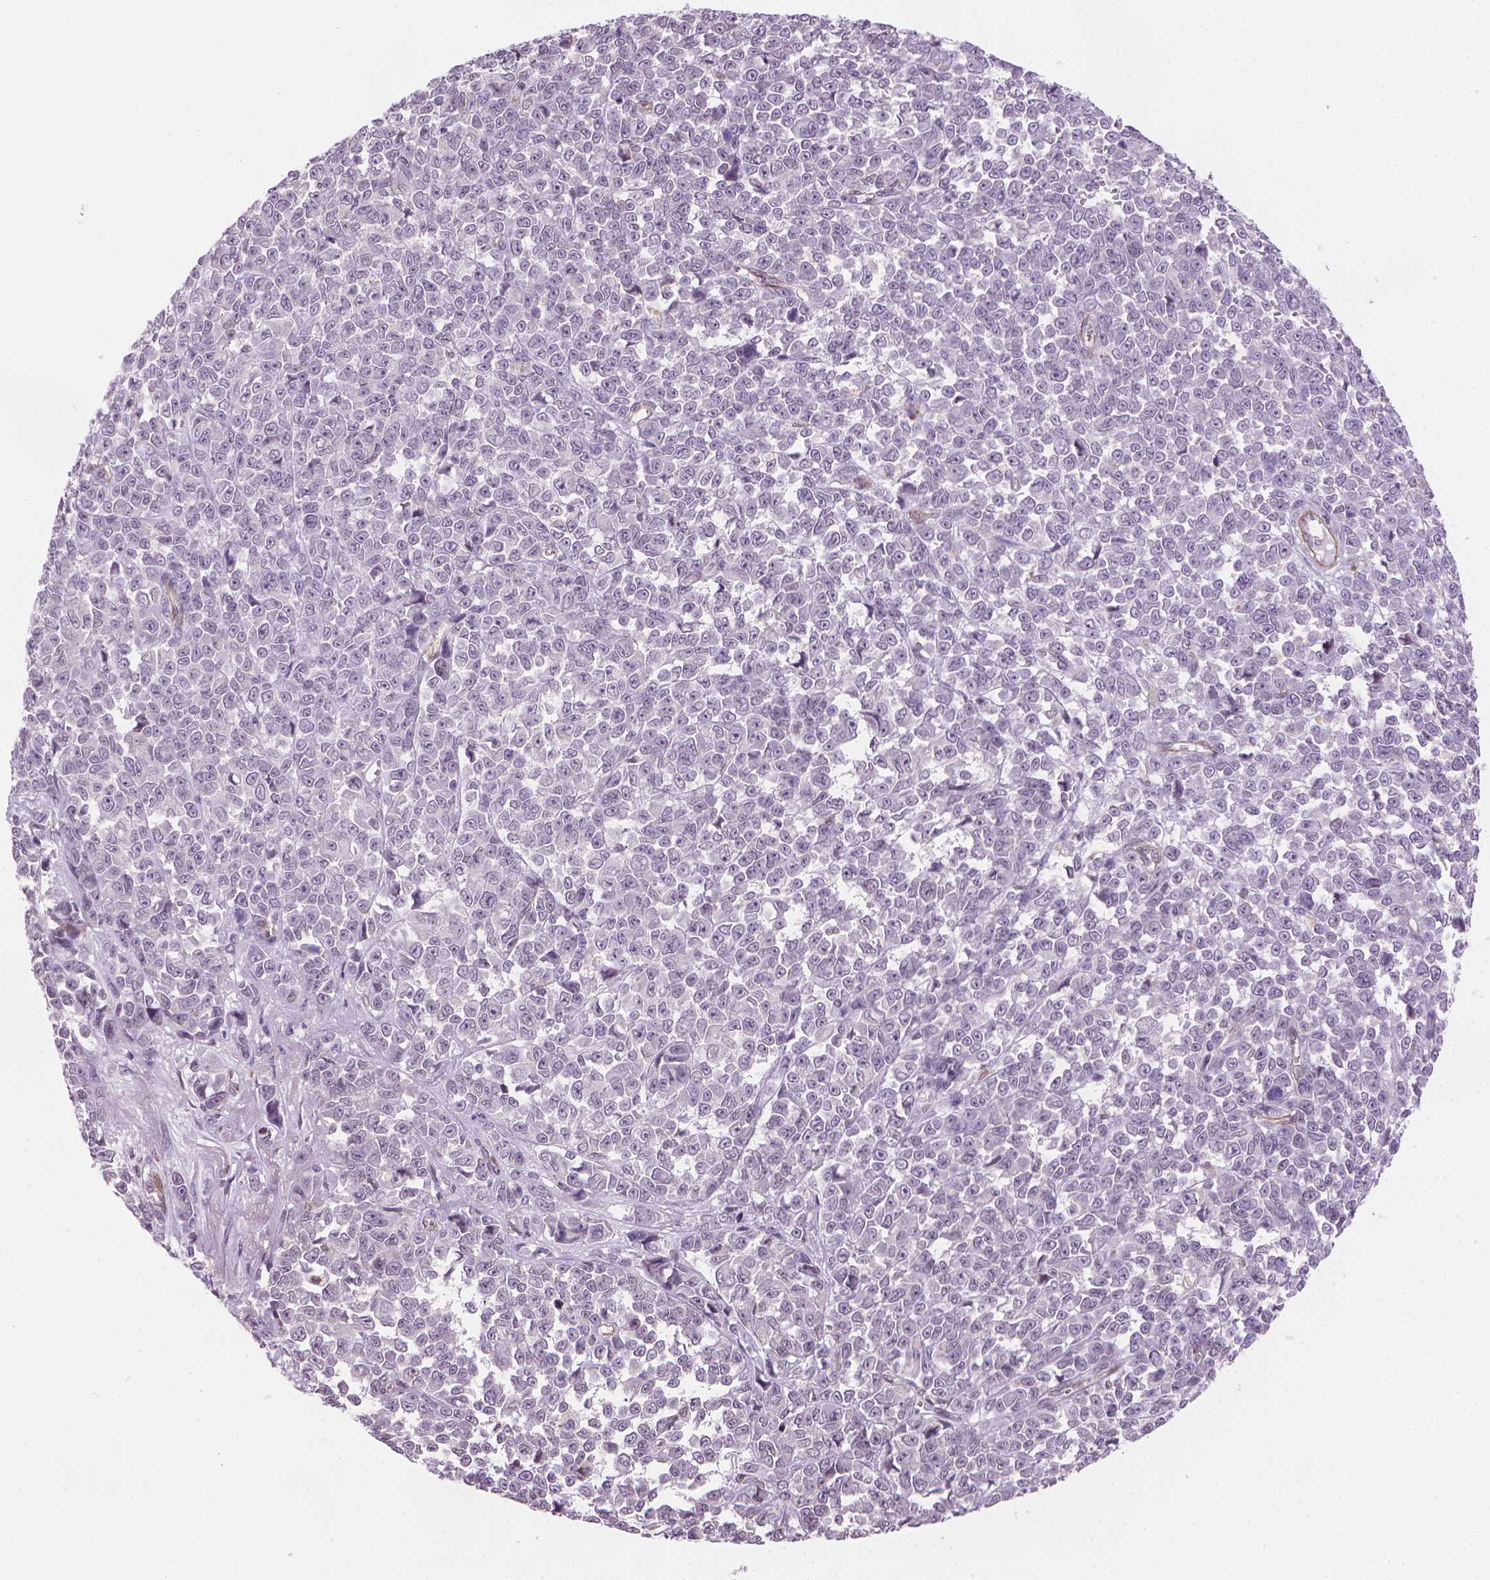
{"staining": {"intensity": "negative", "quantity": "none", "location": "none"}, "tissue": "melanoma", "cell_type": "Tumor cells", "image_type": "cancer", "snomed": [{"axis": "morphology", "description": "Malignant melanoma, NOS"}, {"axis": "topography", "description": "Skin"}], "caption": "Tumor cells are negative for protein expression in human malignant melanoma.", "gene": "TMEM184A", "patient": {"sex": "female", "age": 95}}